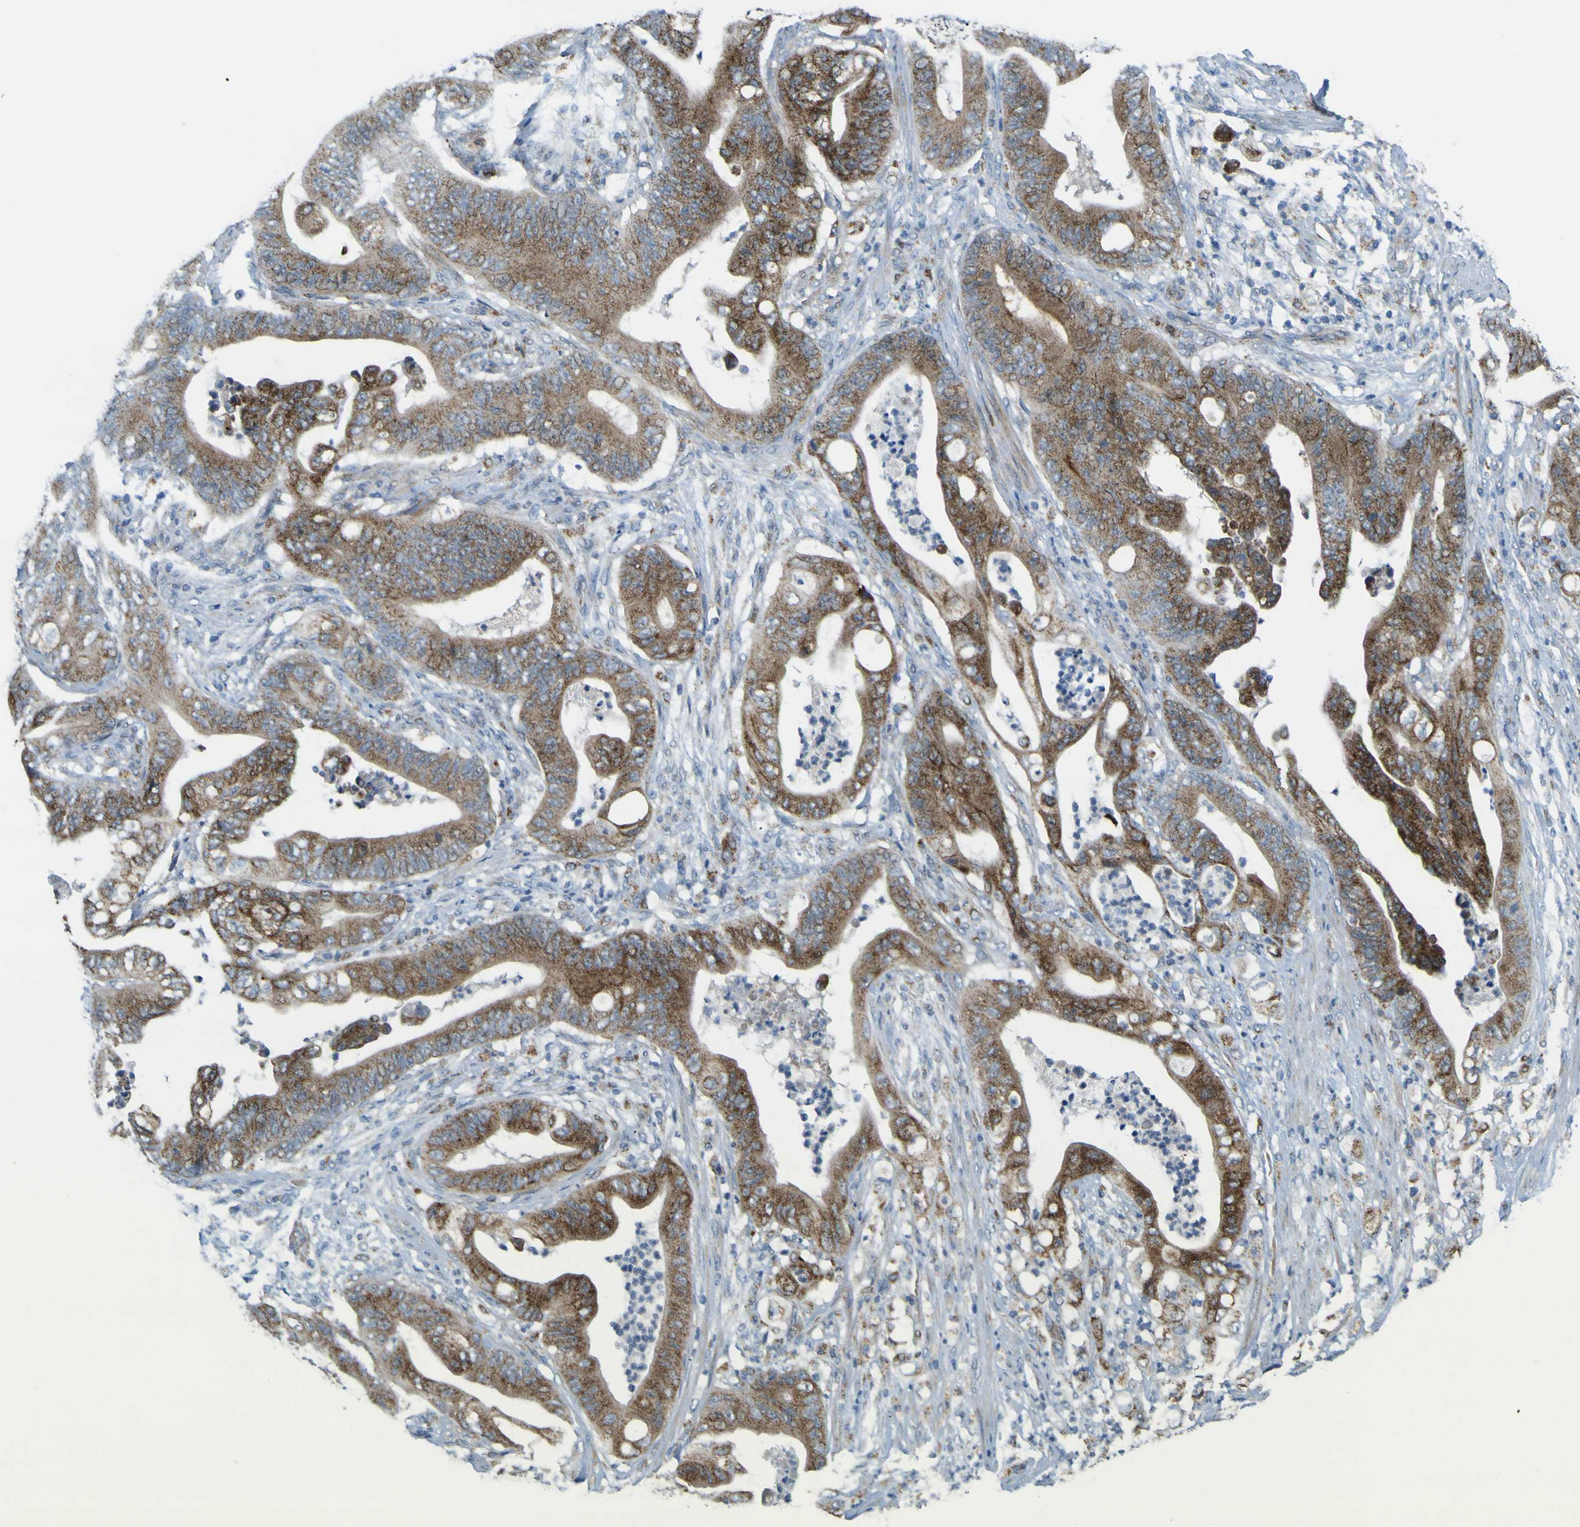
{"staining": {"intensity": "moderate", "quantity": ">75%", "location": "cytoplasmic/membranous"}, "tissue": "stomach cancer", "cell_type": "Tumor cells", "image_type": "cancer", "snomed": [{"axis": "morphology", "description": "Adenocarcinoma, NOS"}, {"axis": "topography", "description": "Stomach"}], "caption": "This micrograph demonstrates immunohistochemistry staining of stomach adenocarcinoma, with medium moderate cytoplasmic/membranous expression in approximately >75% of tumor cells.", "gene": "ACBD5", "patient": {"sex": "female", "age": 73}}